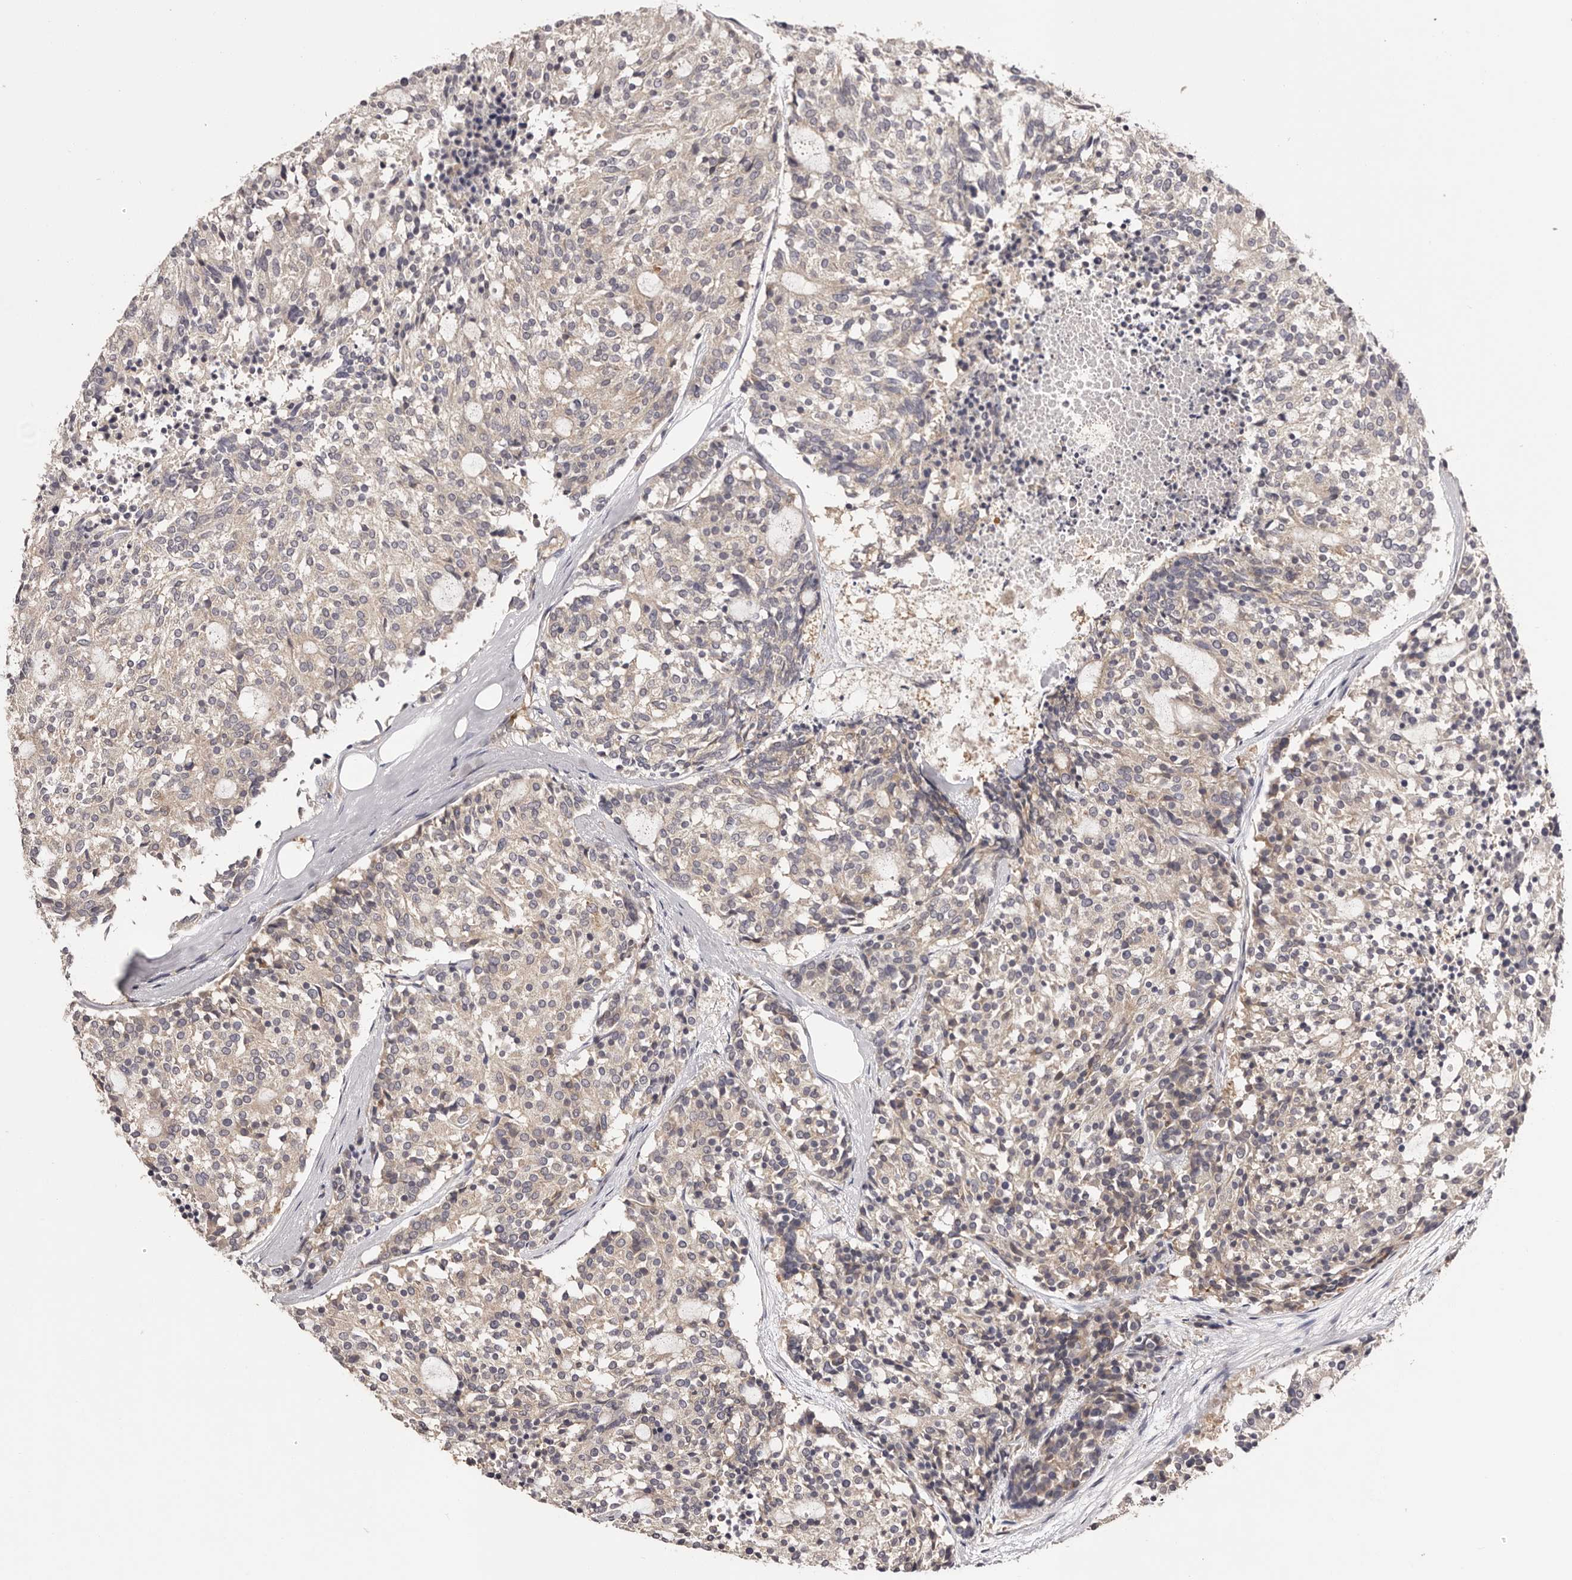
{"staining": {"intensity": "negative", "quantity": "none", "location": "none"}, "tissue": "carcinoid", "cell_type": "Tumor cells", "image_type": "cancer", "snomed": [{"axis": "morphology", "description": "Carcinoid, malignant, NOS"}, {"axis": "topography", "description": "Pancreas"}], "caption": "Tumor cells show no significant expression in carcinoid.", "gene": "LTV1", "patient": {"sex": "female", "age": 54}}